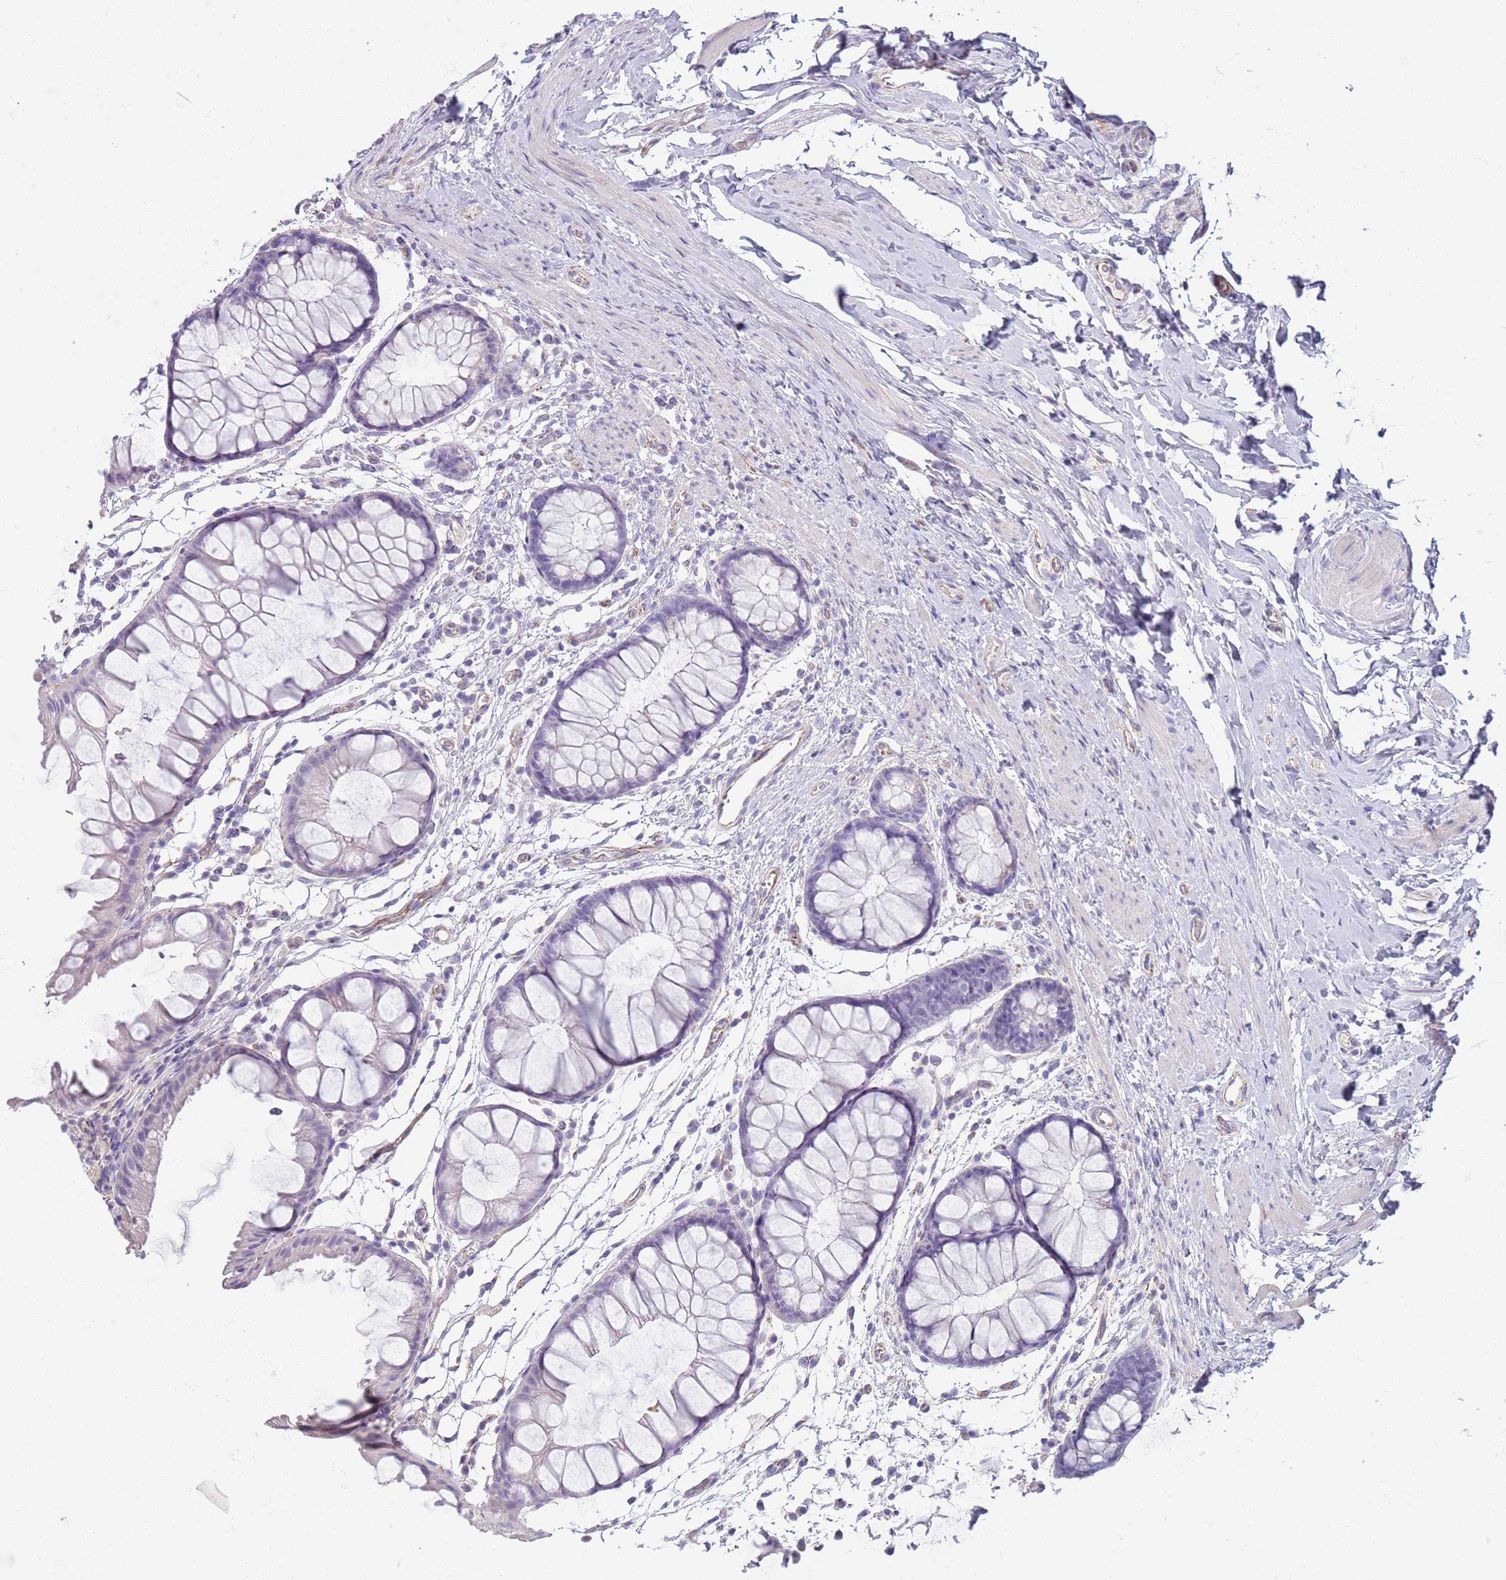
{"staining": {"intensity": "negative", "quantity": "none", "location": "none"}, "tissue": "colon", "cell_type": "Endothelial cells", "image_type": "normal", "snomed": [{"axis": "morphology", "description": "Normal tissue, NOS"}, {"axis": "topography", "description": "Colon"}], "caption": "The photomicrograph reveals no significant positivity in endothelial cells of colon.", "gene": "RNF222", "patient": {"sex": "female", "age": 62}}